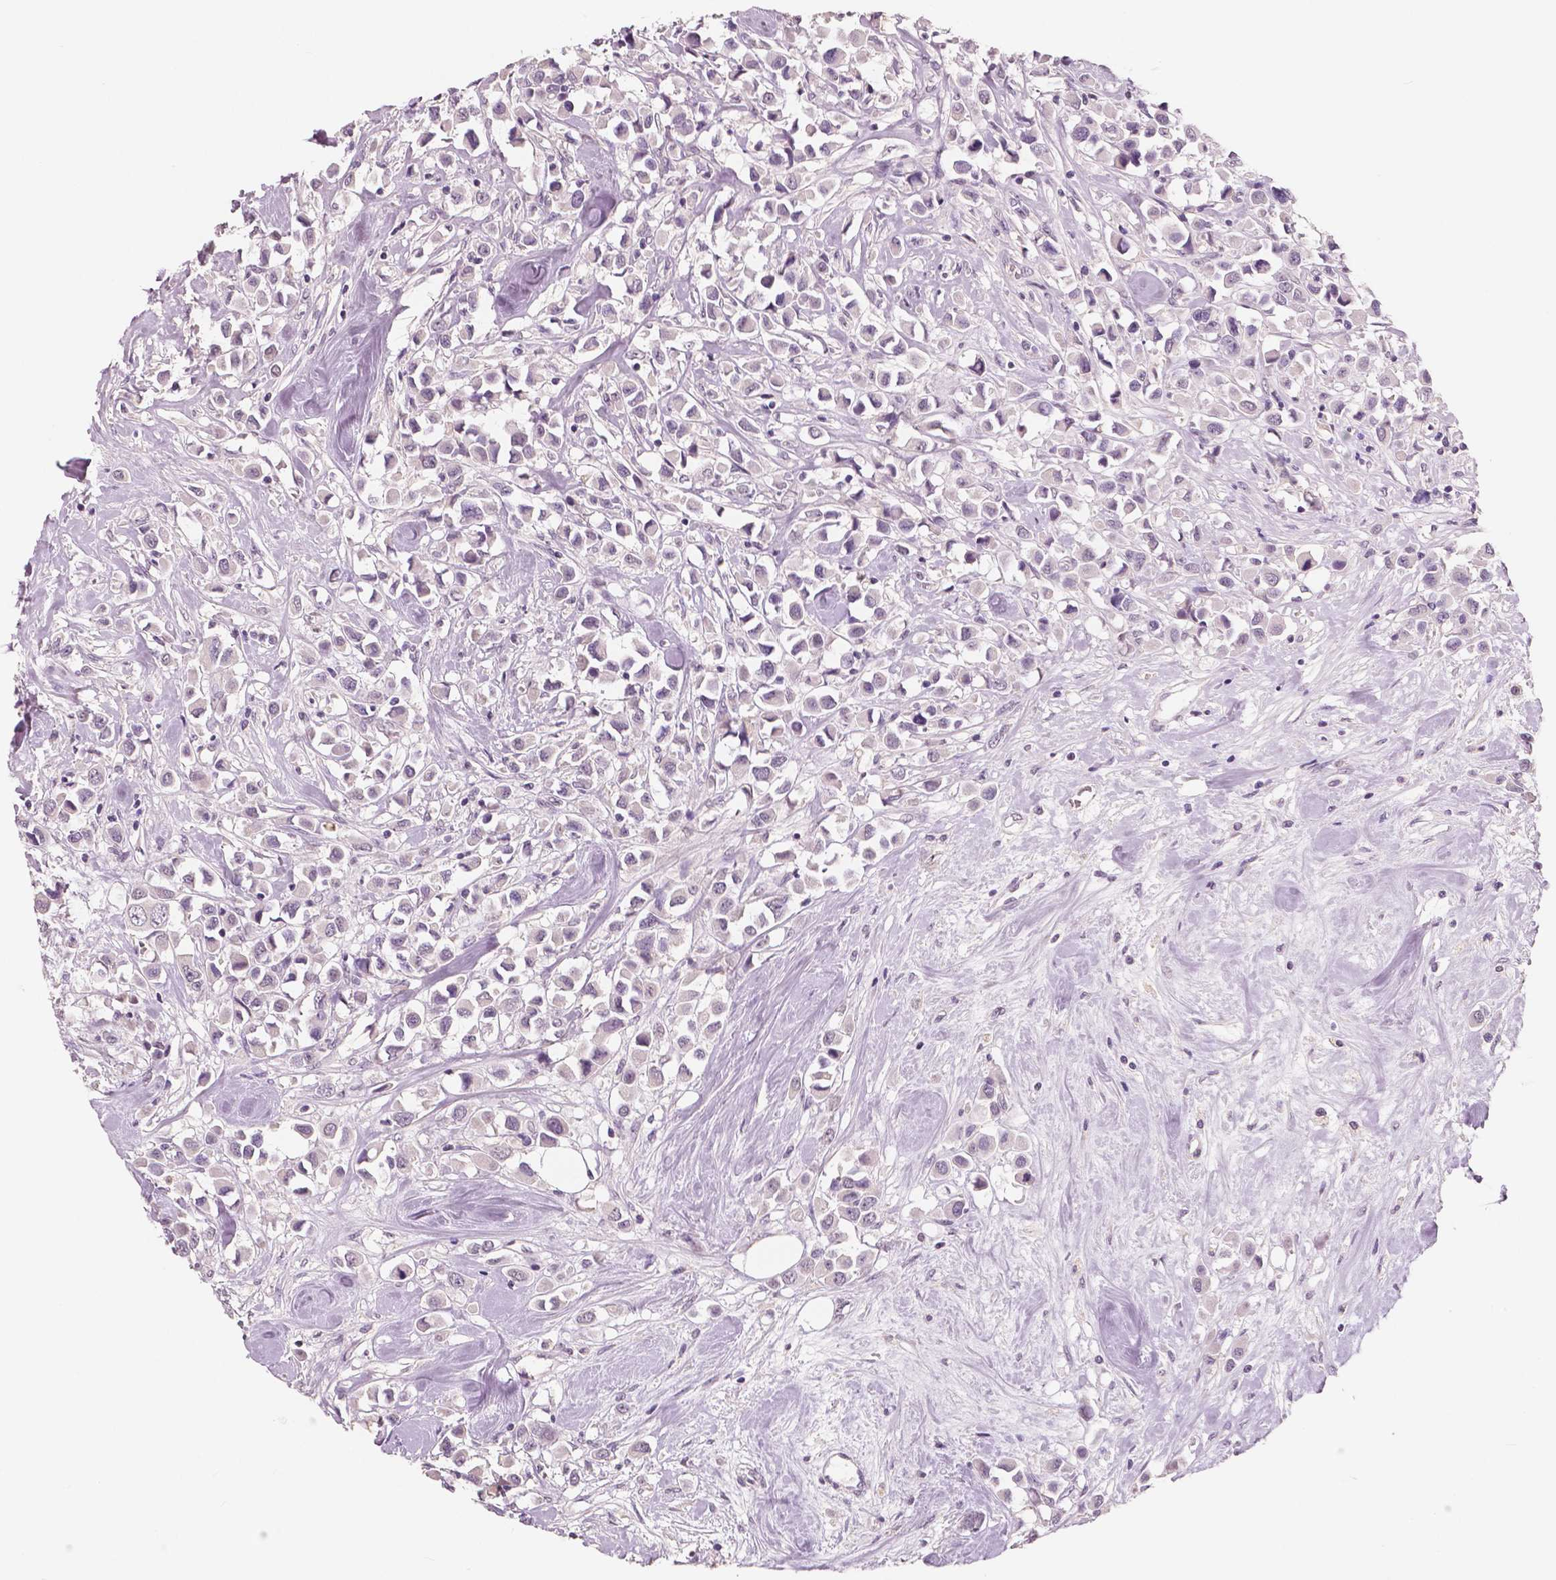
{"staining": {"intensity": "negative", "quantity": "none", "location": "none"}, "tissue": "breast cancer", "cell_type": "Tumor cells", "image_type": "cancer", "snomed": [{"axis": "morphology", "description": "Duct carcinoma"}, {"axis": "topography", "description": "Breast"}], "caption": "Immunohistochemistry of human breast intraductal carcinoma displays no expression in tumor cells.", "gene": "NECAB1", "patient": {"sex": "female", "age": 61}}